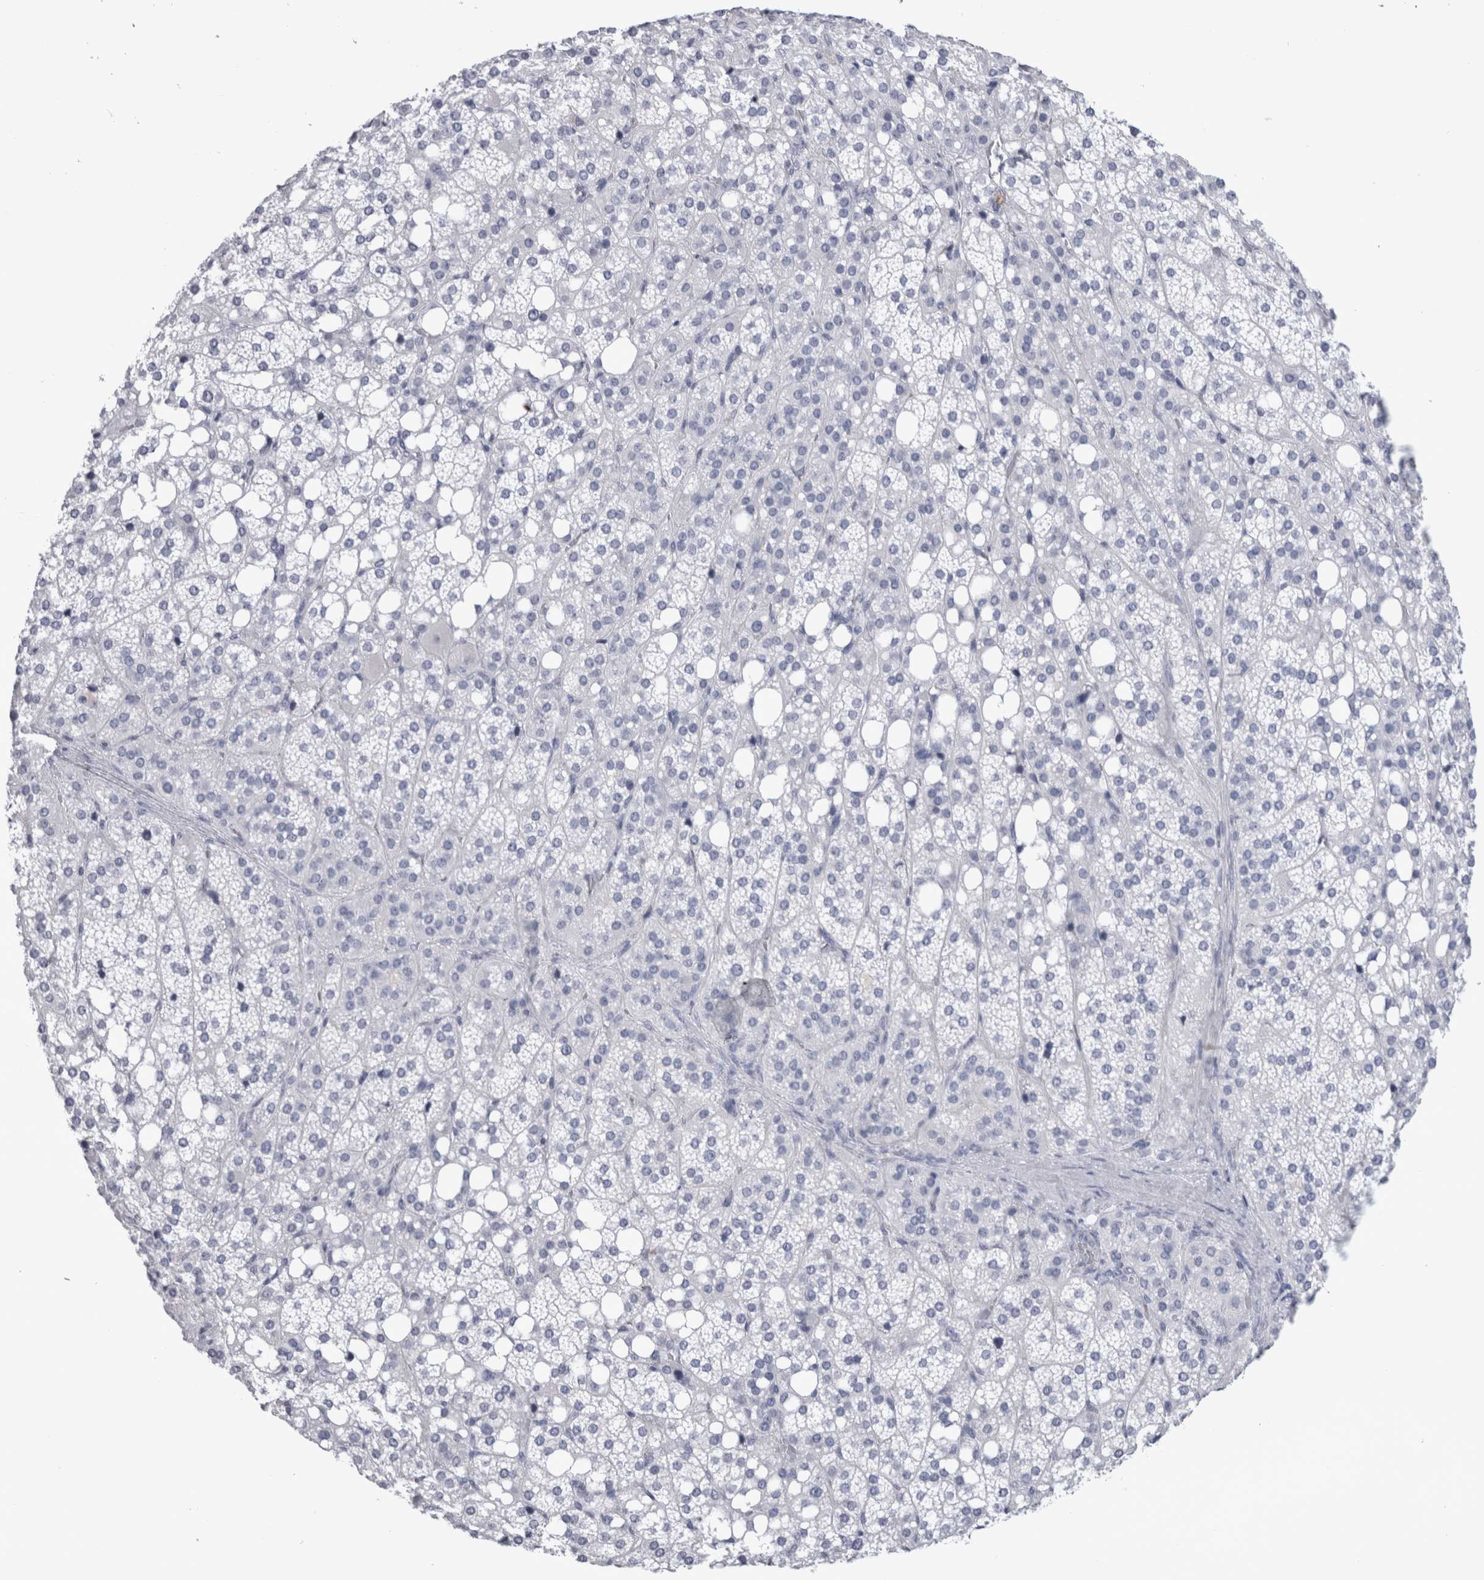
{"staining": {"intensity": "negative", "quantity": "none", "location": "none"}, "tissue": "adrenal gland", "cell_type": "Glandular cells", "image_type": "normal", "snomed": [{"axis": "morphology", "description": "Normal tissue, NOS"}, {"axis": "topography", "description": "Adrenal gland"}], "caption": "Immunohistochemistry (IHC) photomicrograph of benign adrenal gland stained for a protein (brown), which displays no expression in glandular cells.", "gene": "PAX5", "patient": {"sex": "female", "age": 59}}